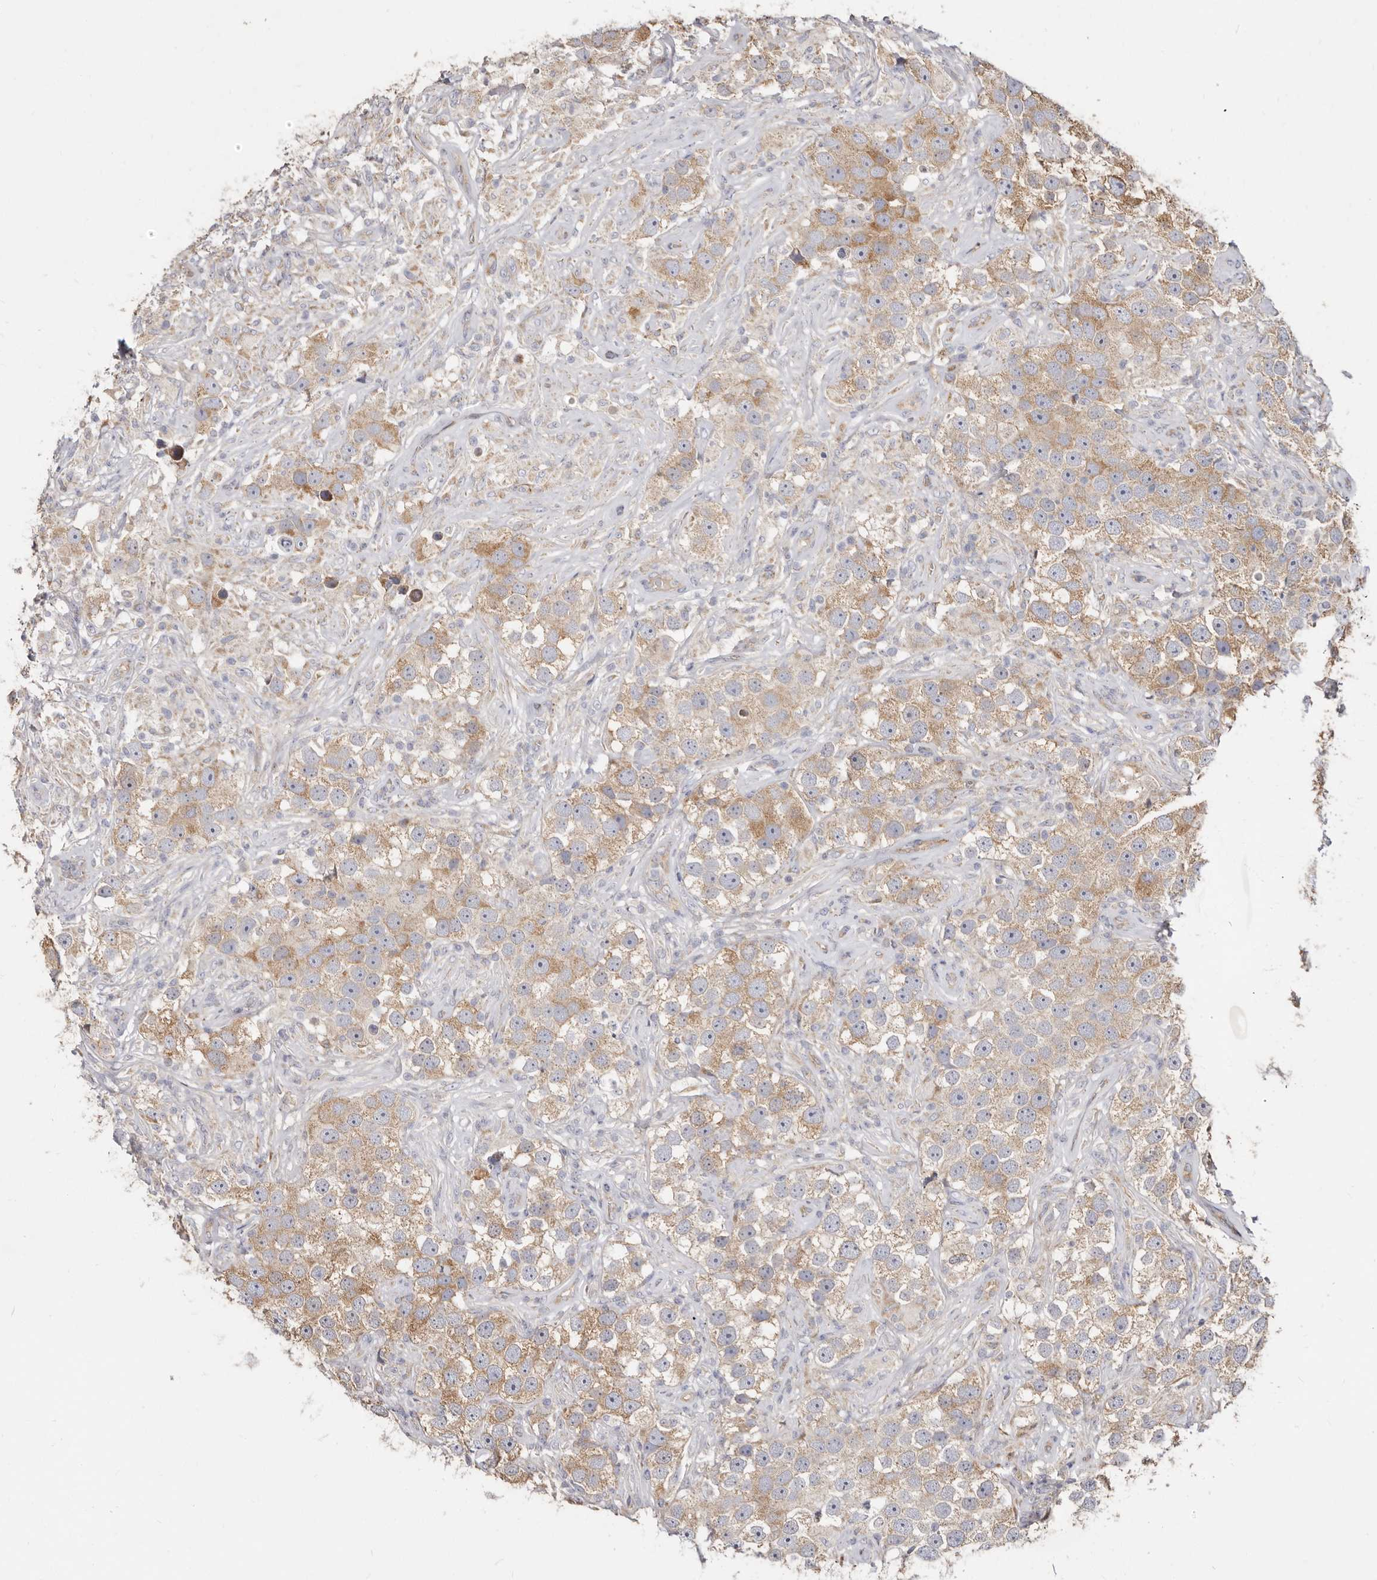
{"staining": {"intensity": "weak", "quantity": ">75%", "location": "cytoplasmic/membranous"}, "tissue": "testis cancer", "cell_type": "Tumor cells", "image_type": "cancer", "snomed": [{"axis": "morphology", "description": "Seminoma, NOS"}, {"axis": "topography", "description": "Testis"}], "caption": "High-magnification brightfield microscopy of testis cancer (seminoma) stained with DAB (3,3'-diaminobenzidine) (brown) and counterstained with hematoxylin (blue). tumor cells exhibit weak cytoplasmic/membranous expression is appreciated in approximately>75% of cells. Using DAB (brown) and hematoxylin (blue) stains, captured at high magnification using brightfield microscopy.", "gene": "BAIAP2L1", "patient": {"sex": "male", "age": 49}}